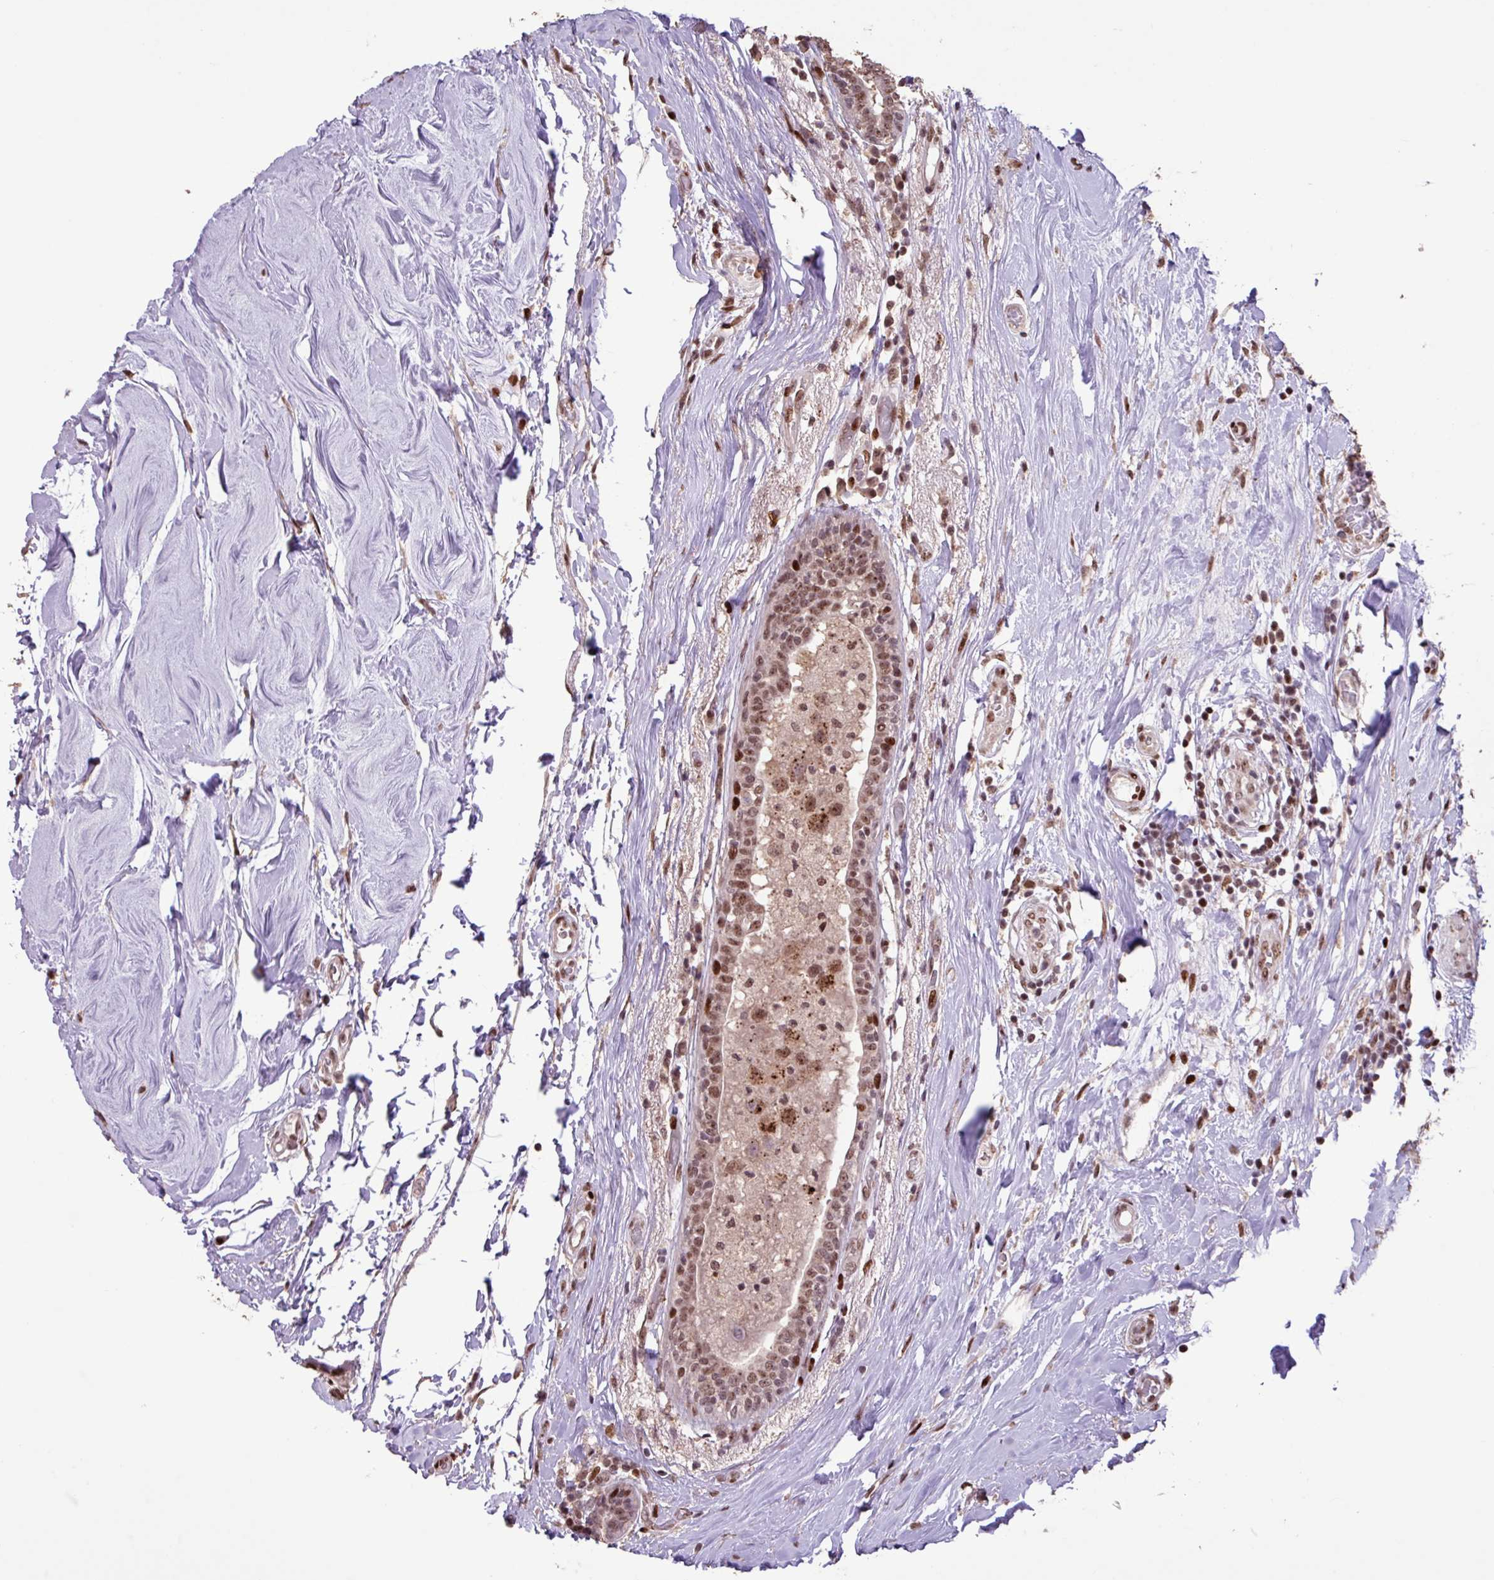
{"staining": {"intensity": "moderate", "quantity": ">75%", "location": "nuclear"}, "tissue": "breast cancer", "cell_type": "Tumor cells", "image_type": "cancer", "snomed": [{"axis": "morphology", "description": "Duct carcinoma"}, {"axis": "topography", "description": "Breast"}], "caption": "Immunohistochemistry (IHC) staining of infiltrating ductal carcinoma (breast), which displays medium levels of moderate nuclear expression in approximately >75% of tumor cells indicating moderate nuclear protein expression. The staining was performed using DAB (brown) for protein detection and nuclei were counterstained in hematoxylin (blue).", "gene": "ZNF709", "patient": {"sex": "female", "age": 62}}